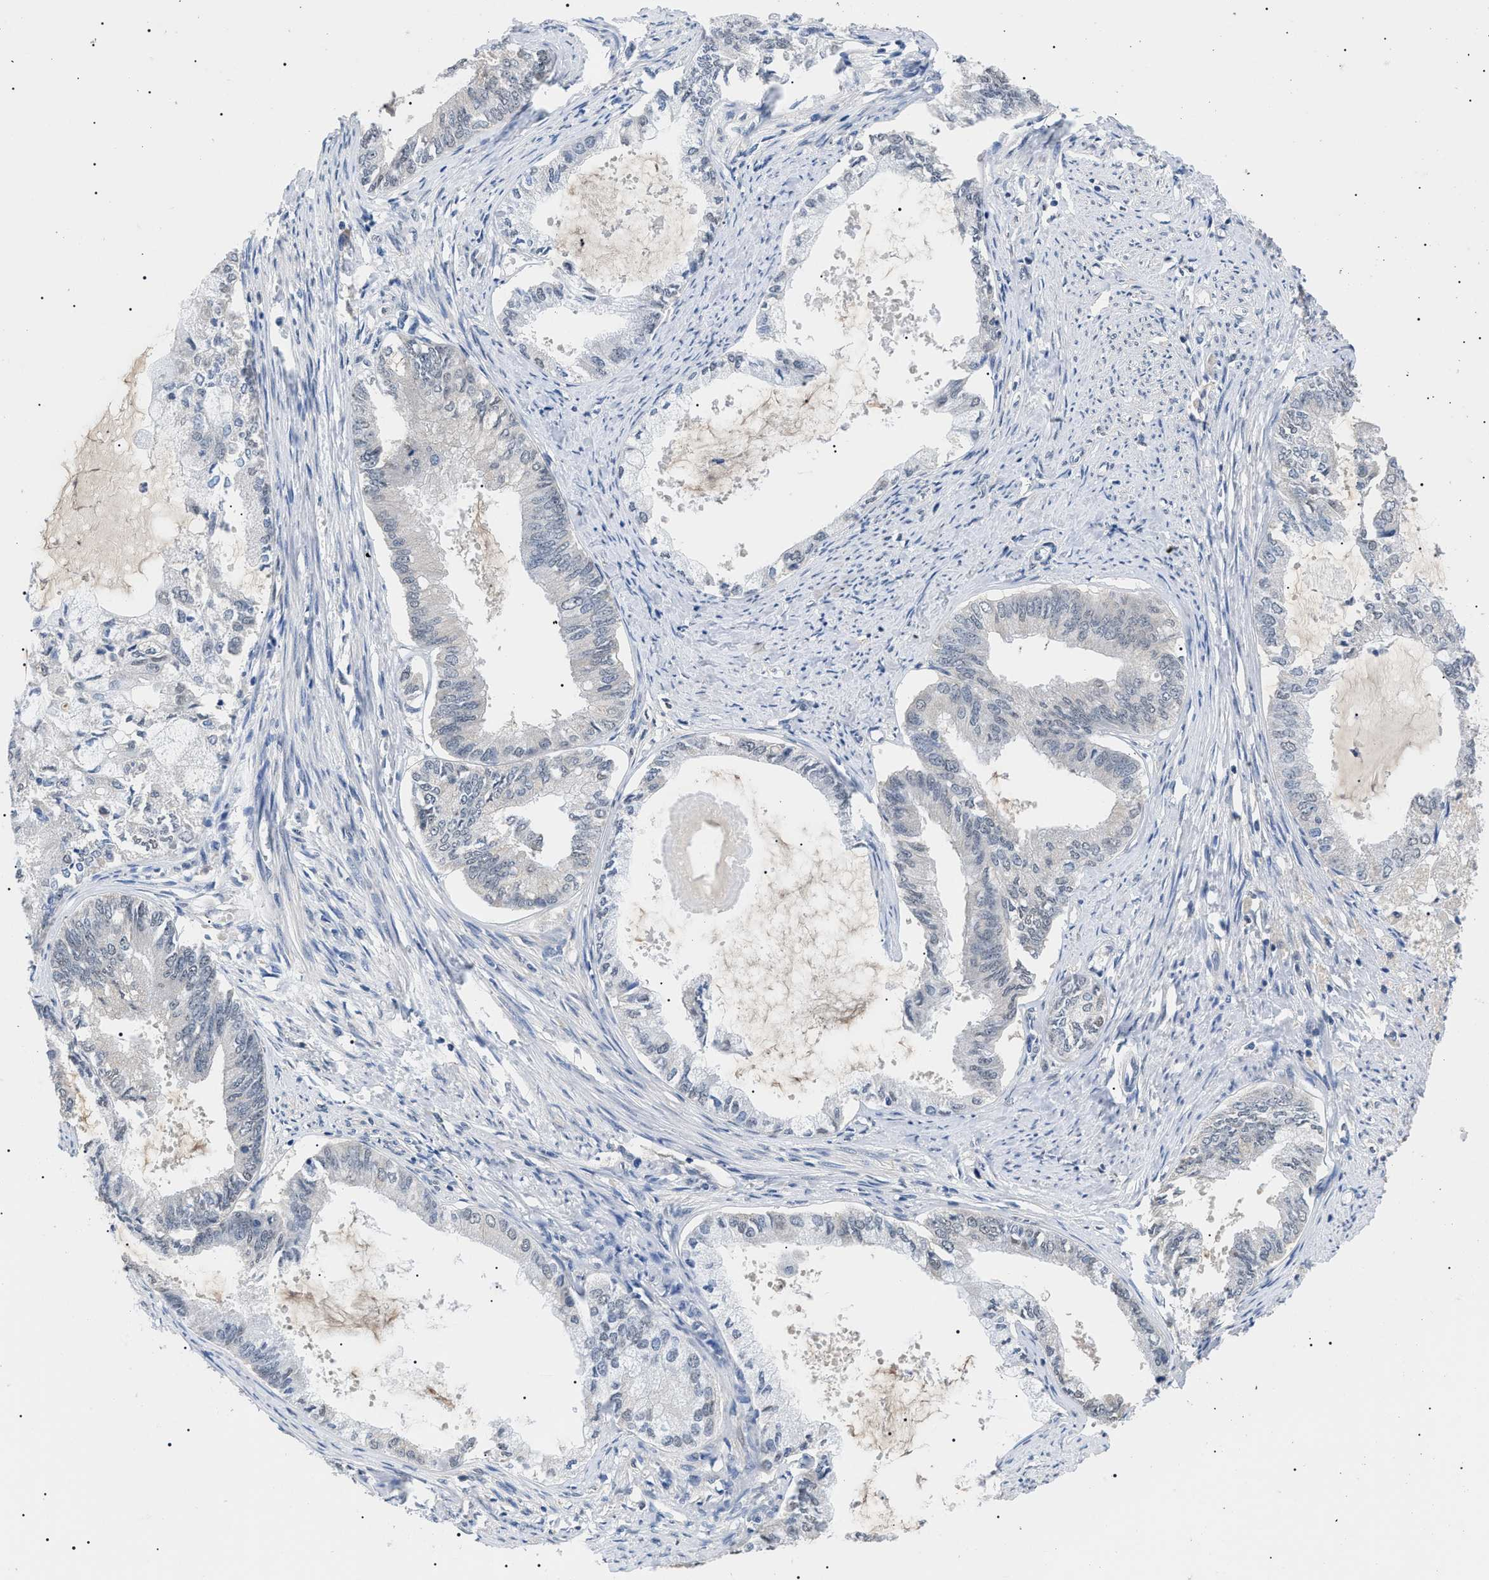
{"staining": {"intensity": "negative", "quantity": "none", "location": "none"}, "tissue": "endometrial cancer", "cell_type": "Tumor cells", "image_type": "cancer", "snomed": [{"axis": "morphology", "description": "Adenocarcinoma, NOS"}, {"axis": "topography", "description": "Endometrium"}], "caption": "The IHC photomicrograph has no significant expression in tumor cells of endometrial cancer (adenocarcinoma) tissue.", "gene": "PRRT2", "patient": {"sex": "female", "age": 86}}